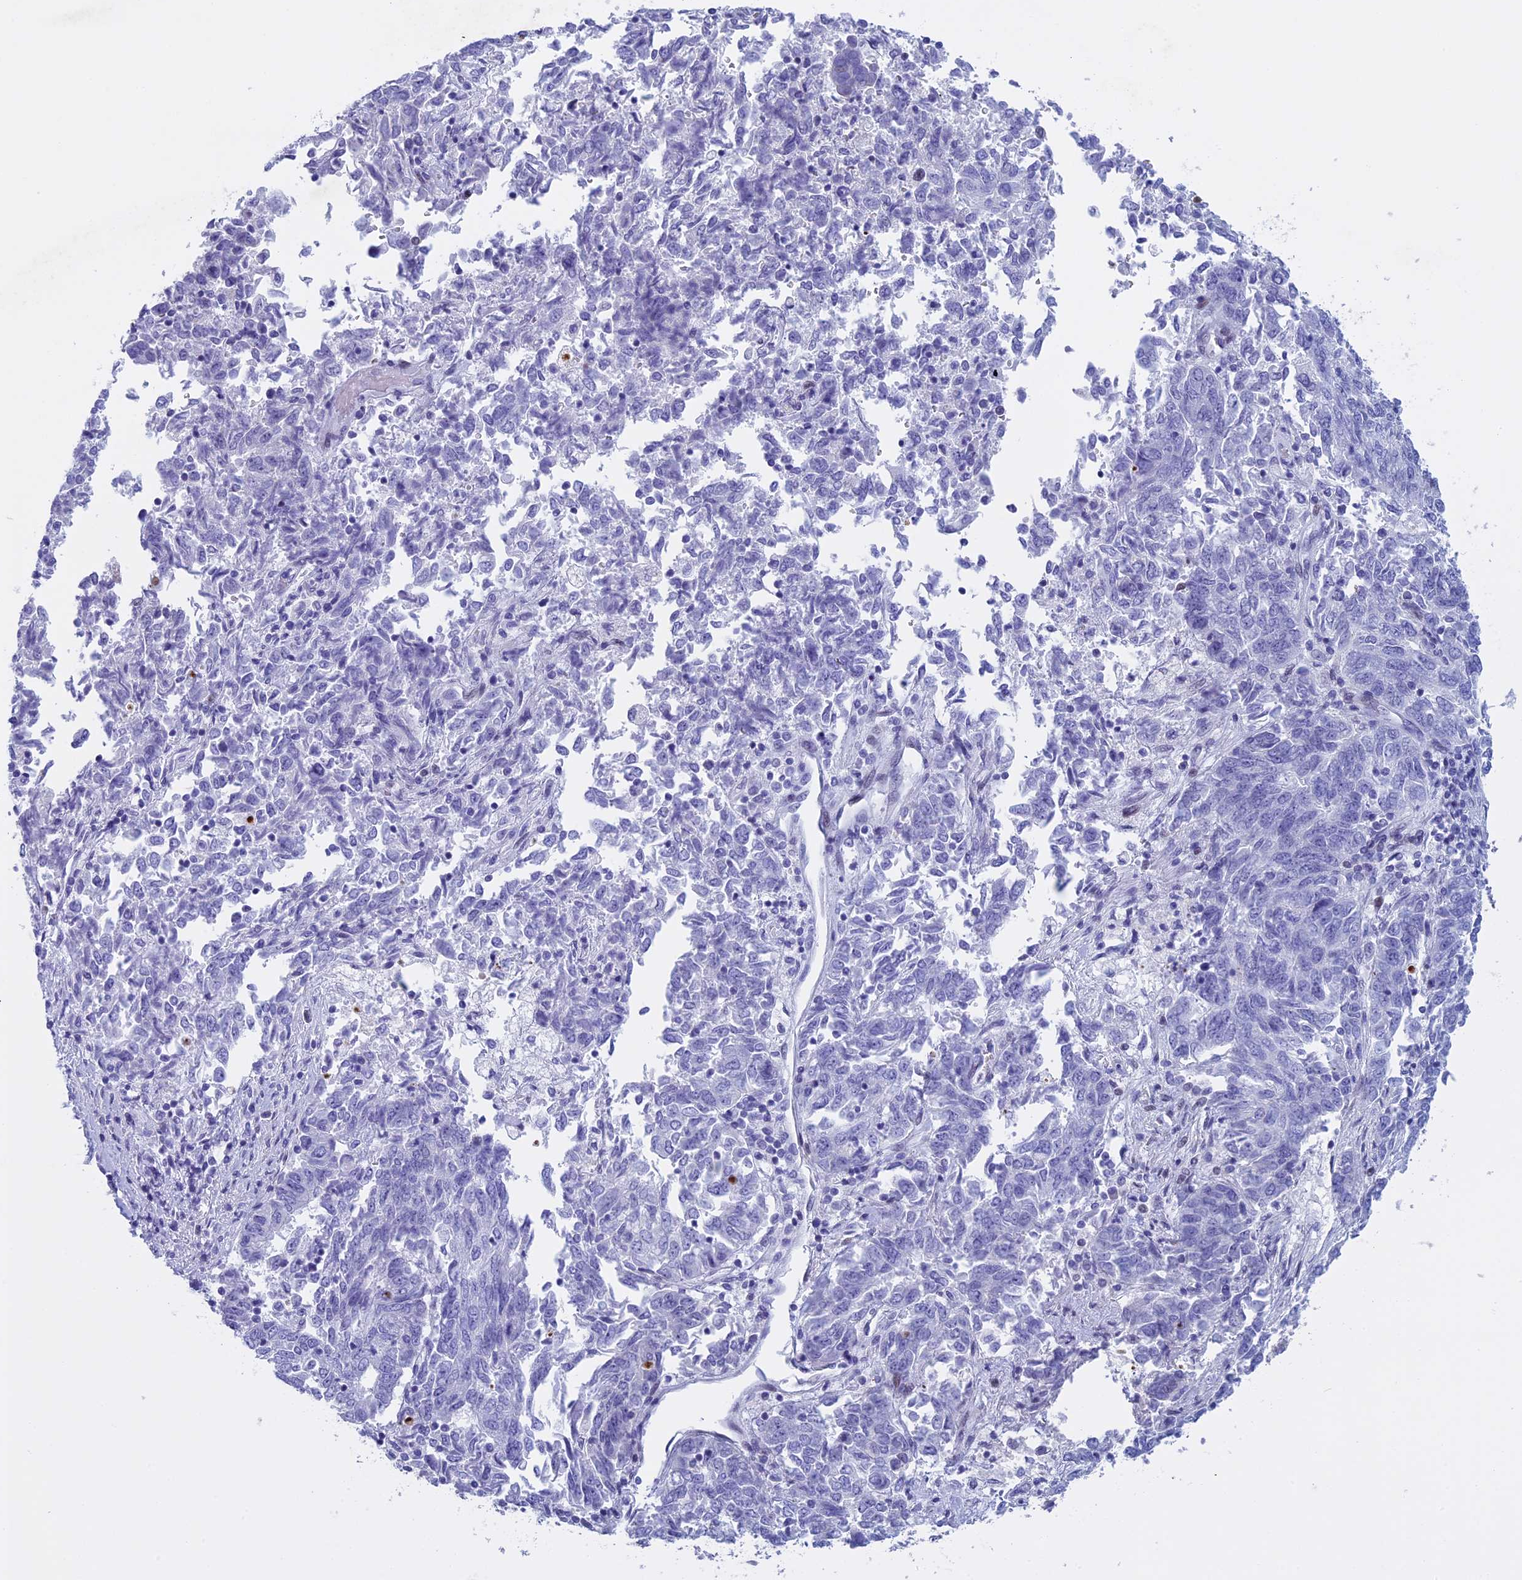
{"staining": {"intensity": "negative", "quantity": "none", "location": "none"}, "tissue": "endometrial cancer", "cell_type": "Tumor cells", "image_type": "cancer", "snomed": [{"axis": "morphology", "description": "Adenocarcinoma, NOS"}, {"axis": "topography", "description": "Endometrium"}], "caption": "The image shows no significant expression in tumor cells of endometrial cancer (adenocarcinoma). (Brightfield microscopy of DAB (3,3'-diaminobenzidine) immunohistochemistry (IHC) at high magnification).", "gene": "KCTD21", "patient": {"sex": "female", "age": 80}}